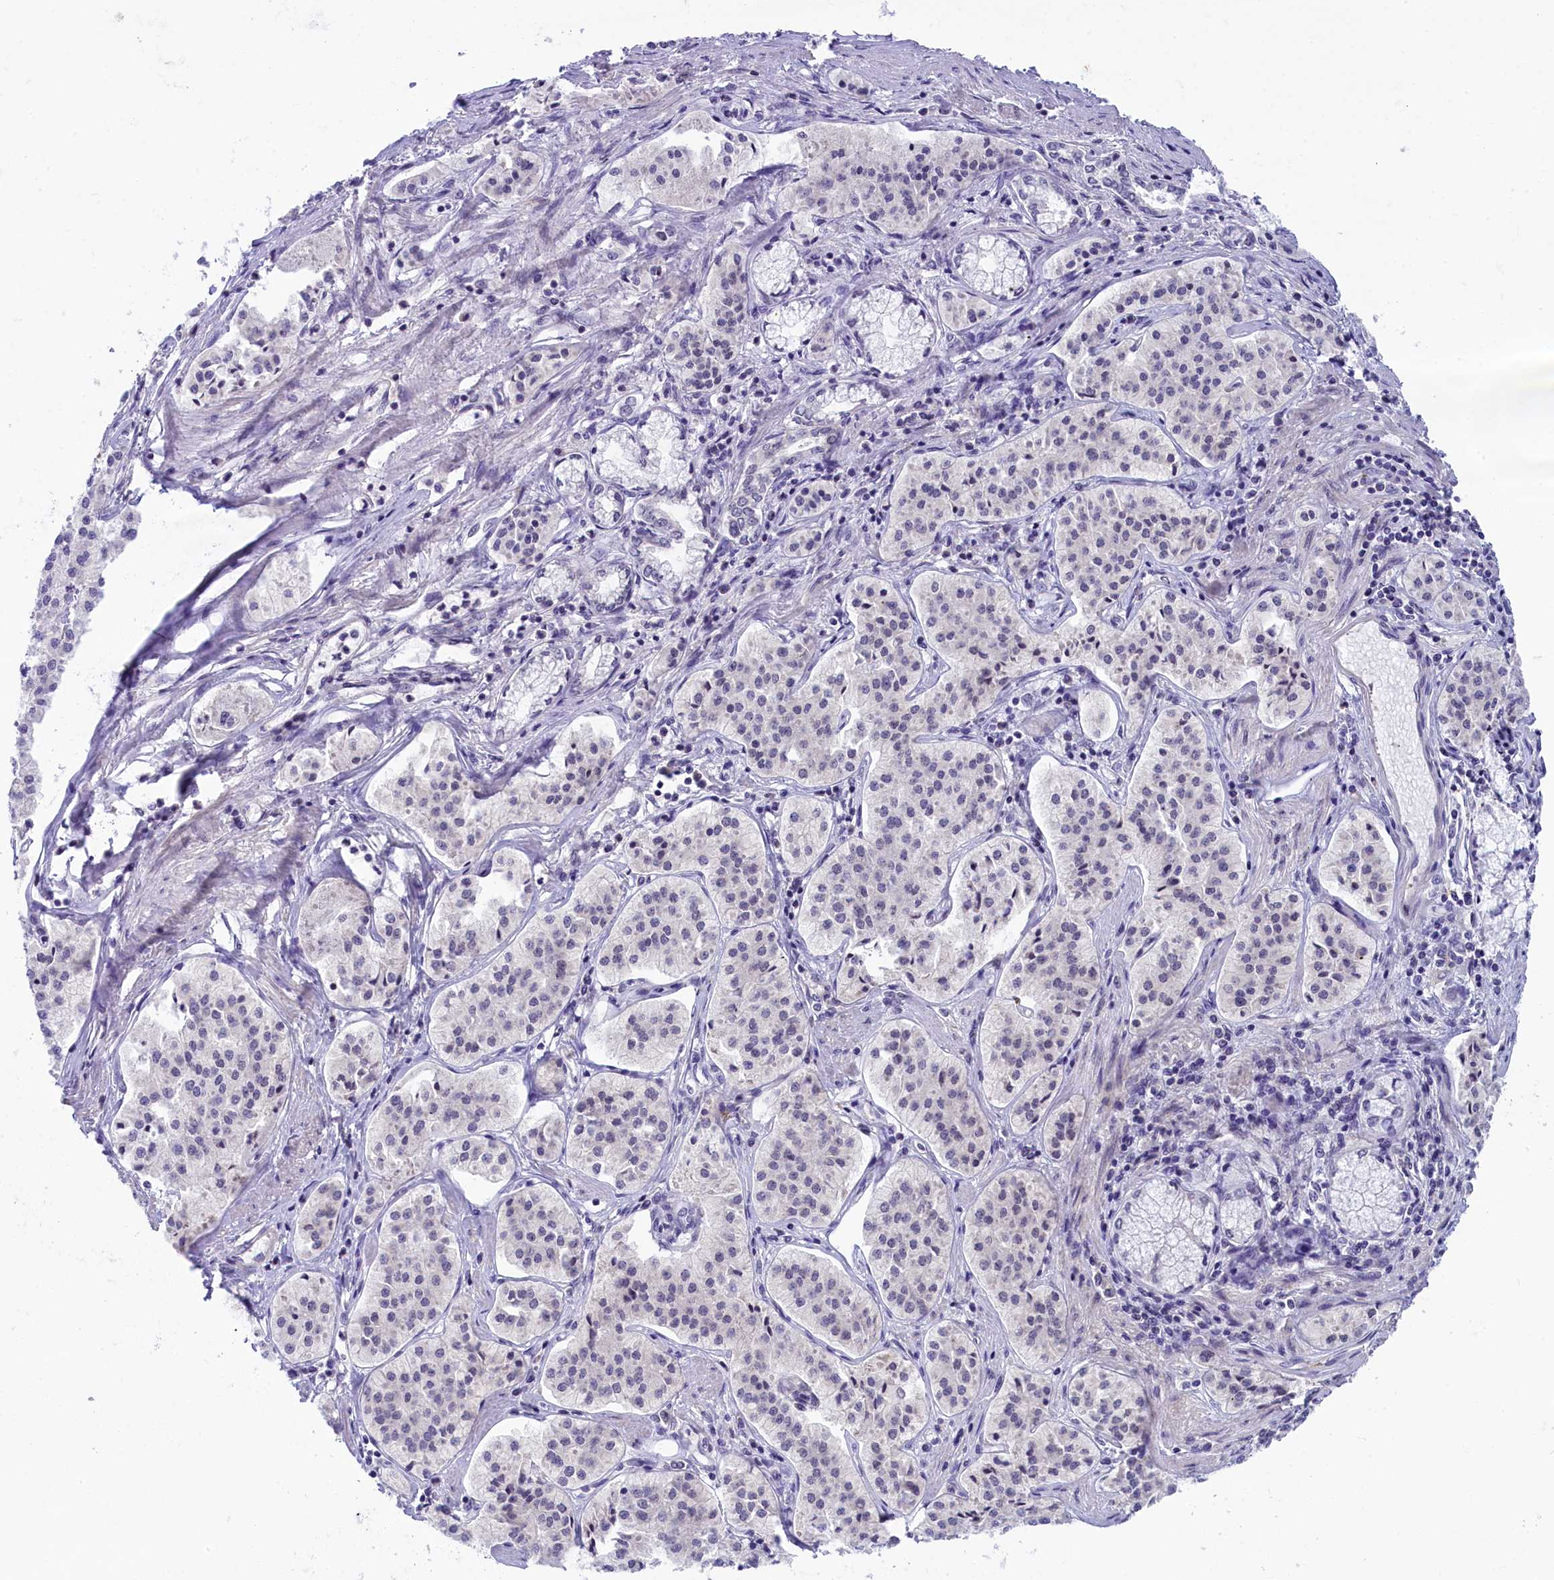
{"staining": {"intensity": "negative", "quantity": "none", "location": "none"}, "tissue": "pancreatic cancer", "cell_type": "Tumor cells", "image_type": "cancer", "snomed": [{"axis": "morphology", "description": "Adenocarcinoma, NOS"}, {"axis": "topography", "description": "Pancreas"}], "caption": "Immunohistochemistry (IHC) micrograph of pancreatic cancer (adenocarcinoma) stained for a protein (brown), which exhibits no expression in tumor cells. (DAB IHC with hematoxylin counter stain).", "gene": "CRAMP1", "patient": {"sex": "female", "age": 50}}